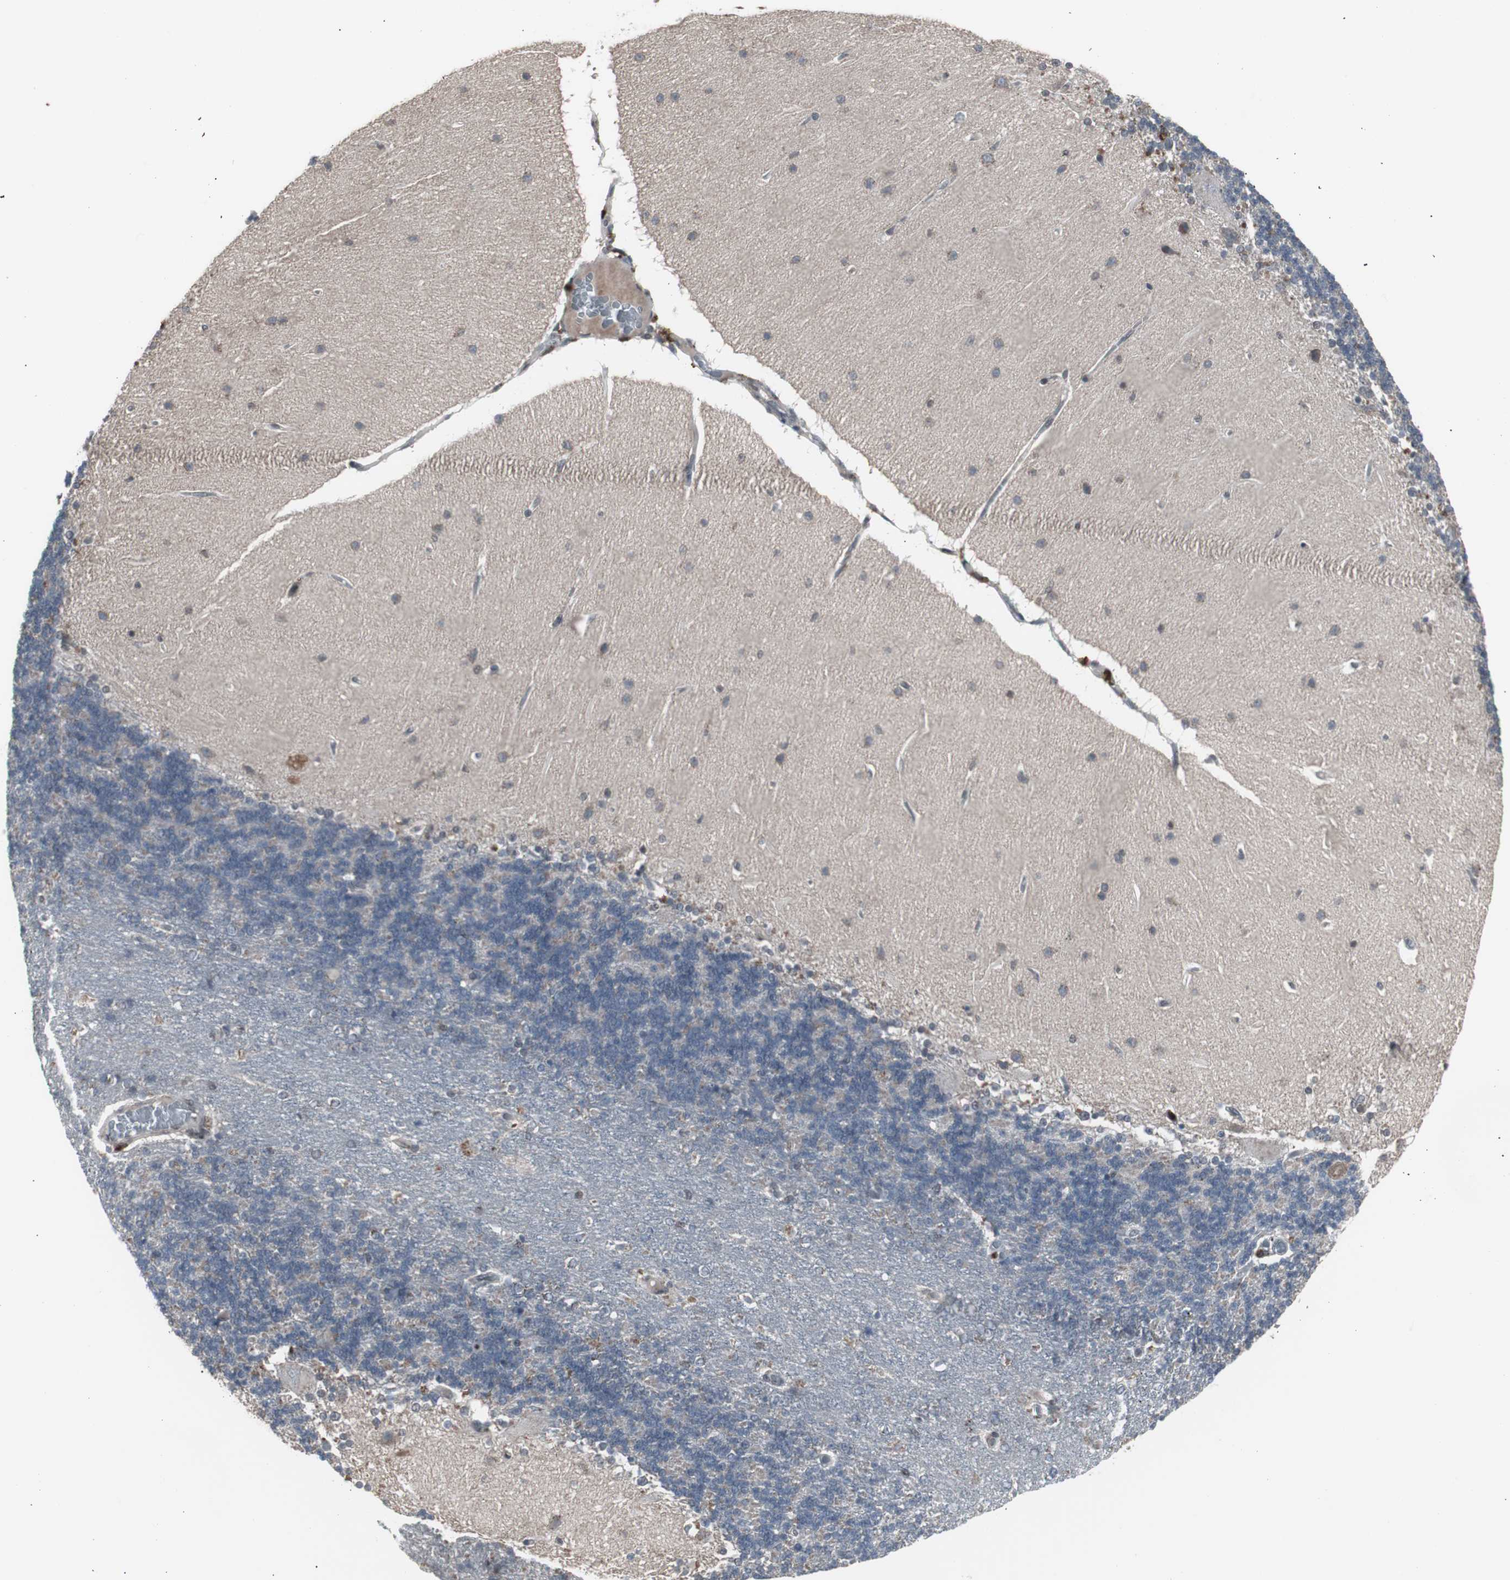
{"staining": {"intensity": "weak", "quantity": "<25%", "location": "cytoplasmic/membranous"}, "tissue": "cerebellum", "cell_type": "Cells in granular layer", "image_type": "normal", "snomed": [{"axis": "morphology", "description": "Normal tissue, NOS"}, {"axis": "topography", "description": "Cerebellum"}], "caption": "Human cerebellum stained for a protein using immunohistochemistry displays no expression in cells in granular layer.", "gene": "RXRA", "patient": {"sex": "female", "age": 54}}